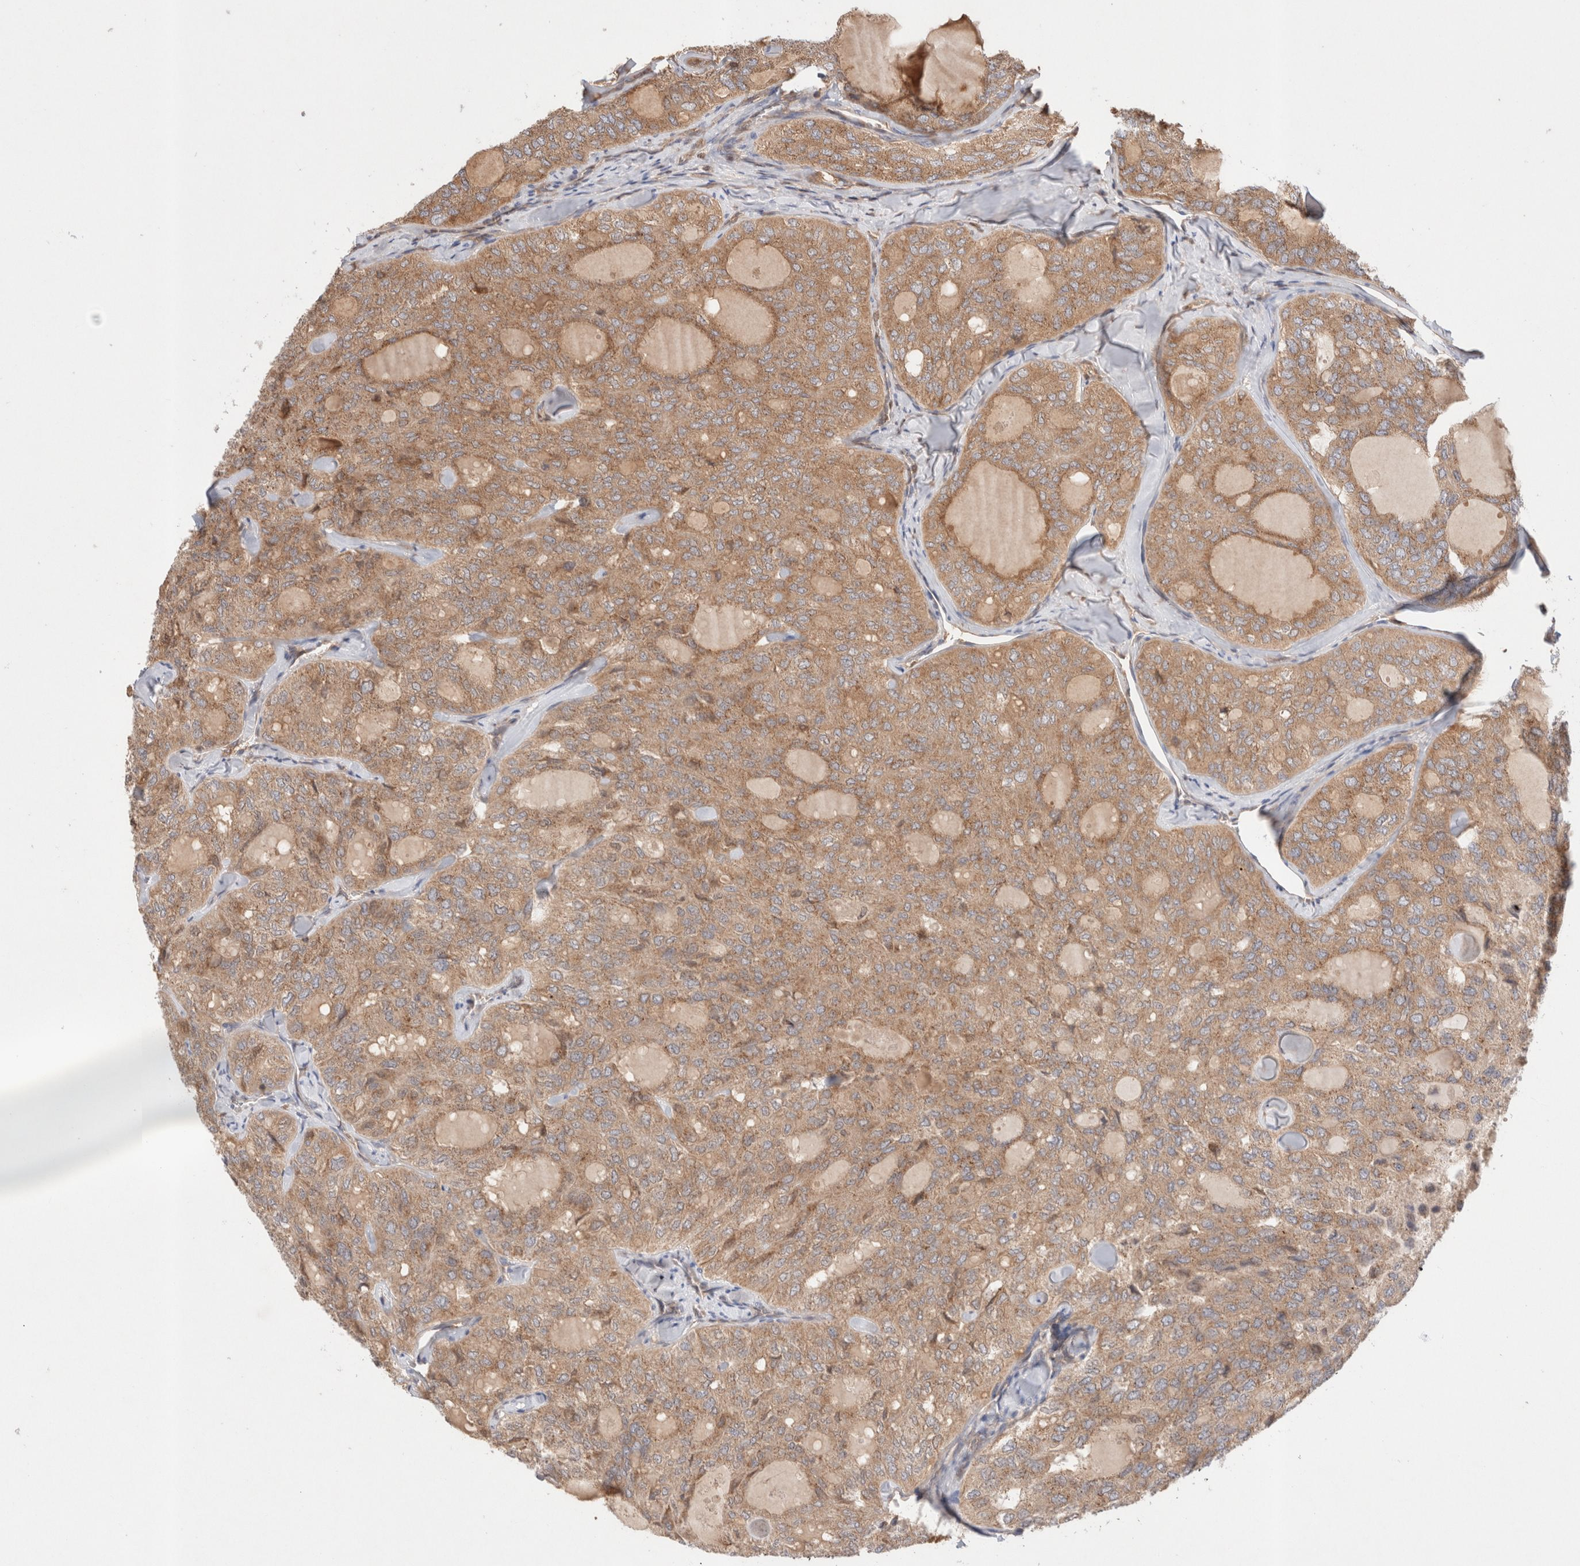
{"staining": {"intensity": "moderate", "quantity": ">75%", "location": "cytoplasmic/membranous"}, "tissue": "thyroid cancer", "cell_type": "Tumor cells", "image_type": "cancer", "snomed": [{"axis": "morphology", "description": "Follicular adenoma carcinoma, NOS"}, {"axis": "topography", "description": "Thyroid gland"}], "caption": "DAB immunohistochemical staining of human thyroid cancer displays moderate cytoplasmic/membranous protein expression in about >75% of tumor cells.", "gene": "SIKE1", "patient": {"sex": "male", "age": 75}}